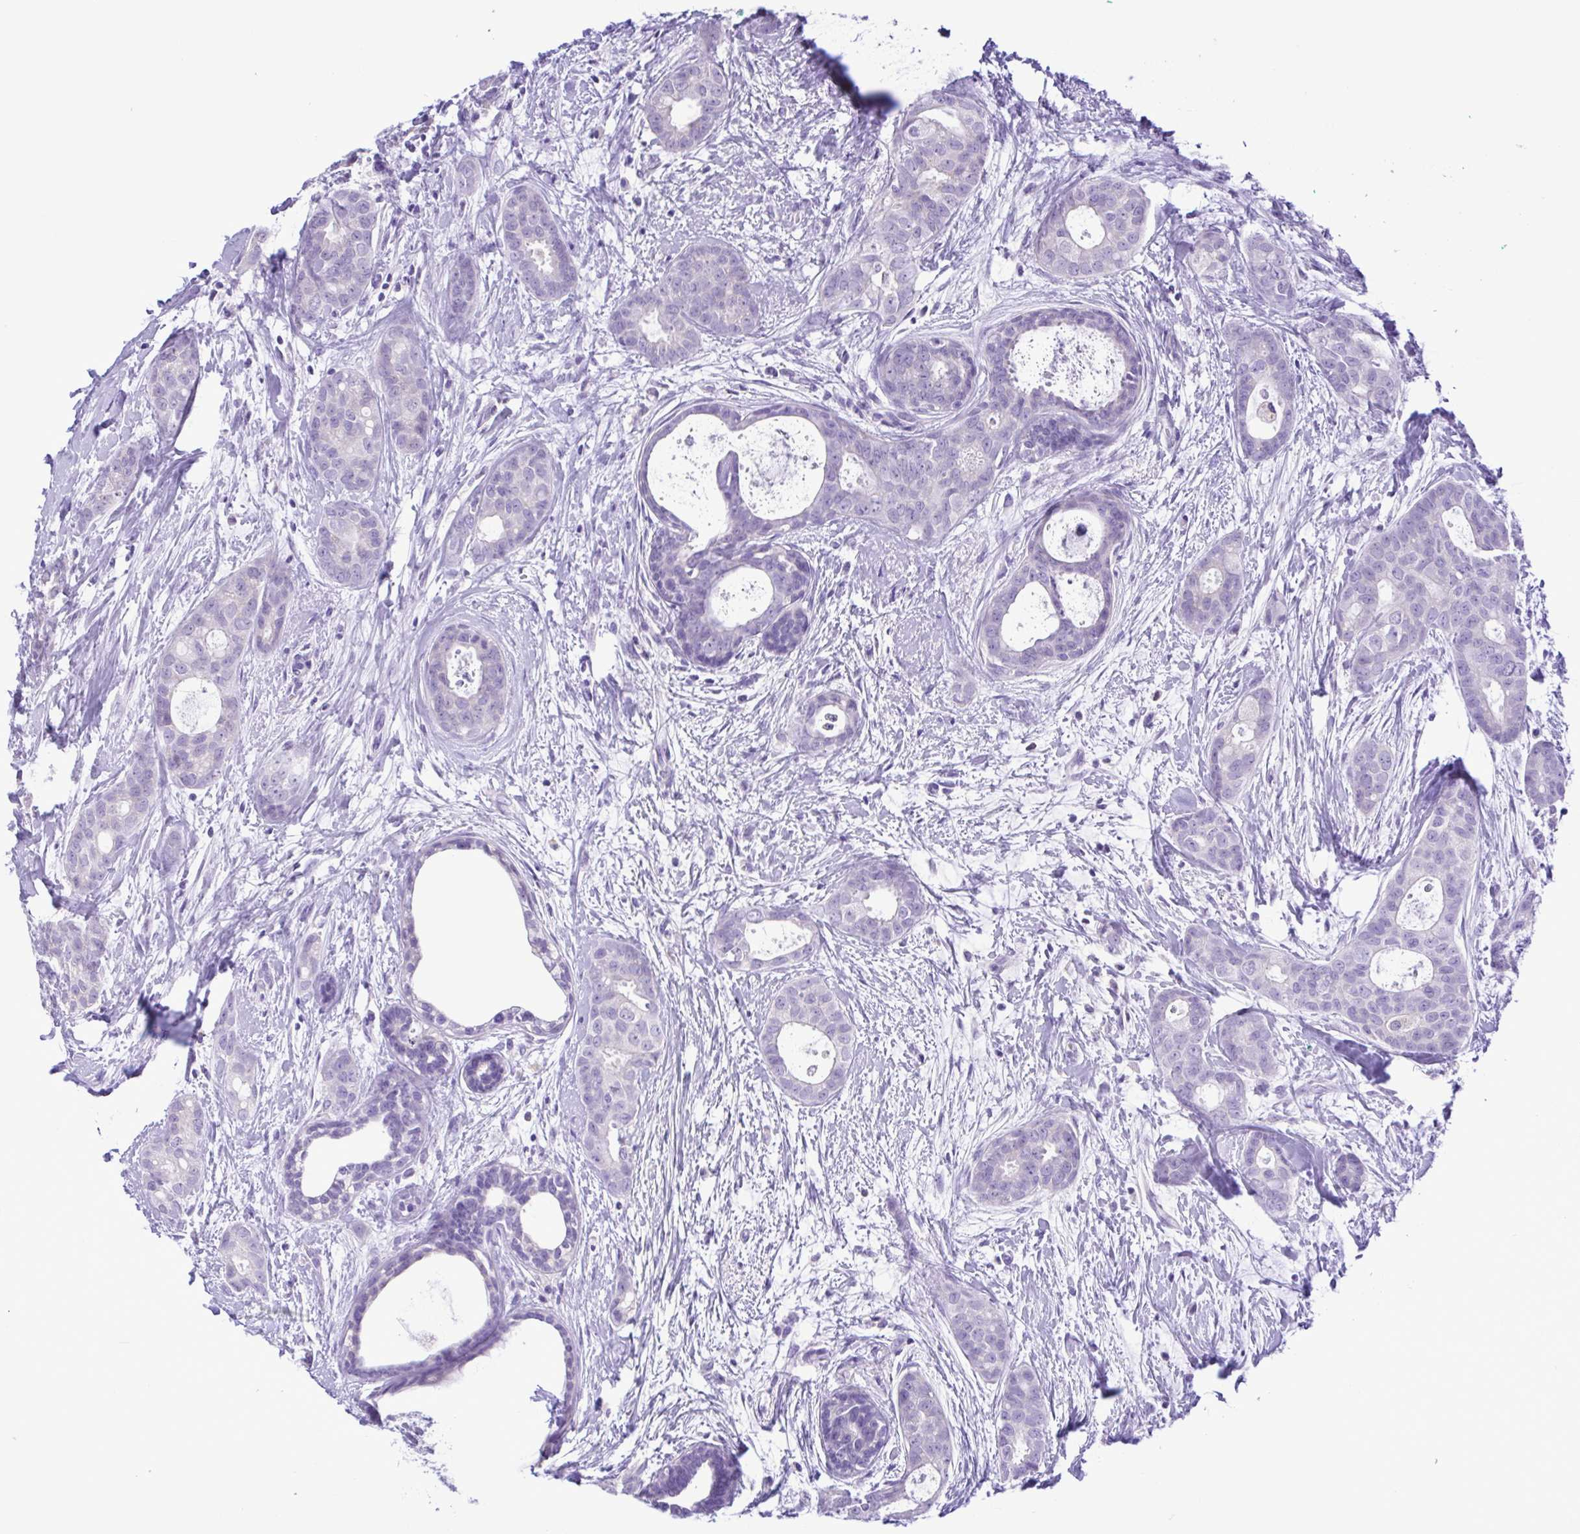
{"staining": {"intensity": "negative", "quantity": "none", "location": "none"}, "tissue": "breast cancer", "cell_type": "Tumor cells", "image_type": "cancer", "snomed": [{"axis": "morphology", "description": "Duct carcinoma"}, {"axis": "topography", "description": "Breast"}], "caption": "IHC of breast cancer shows no expression in tumor cells. Brightfield microscopy of IHC stained with DAB (brown) and hematoxylin (blue), captured at high magnification.", "gene": "CBY2", "patient": {"sex": "female", "age": 45}}